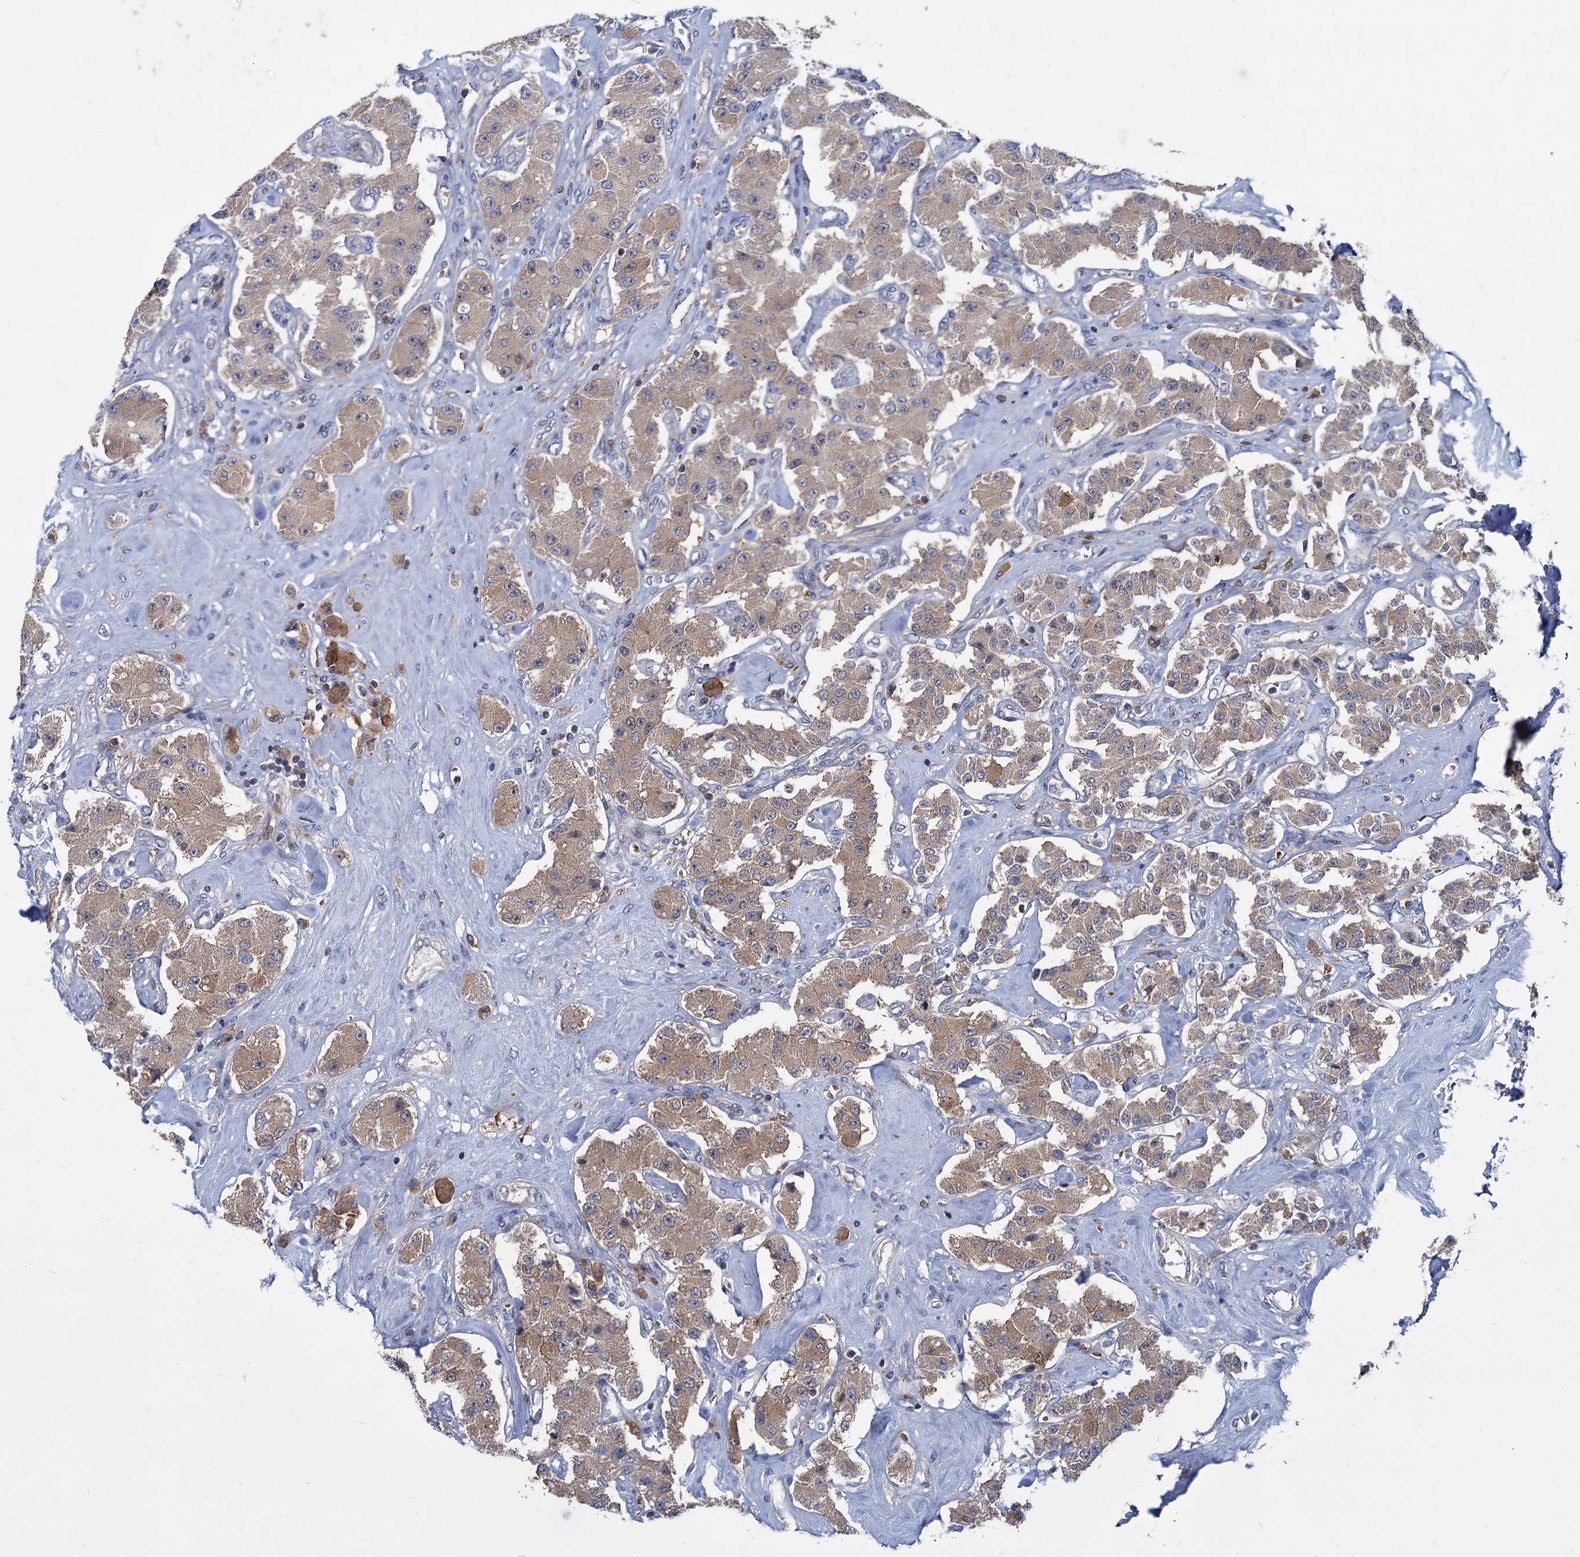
{"staining": {"intensity": "moderate", "quantity": ">75%", "location": "cytoplasmic/membranous"}, "tissue": "carcinoid", "cell_type": "Tumor cells", "image_type": "cancer", "snomed": [{"axis": "morphology", "description": "Carcinoid, malignant, NOS"}, {"axis": "topography", "description": "Pancreas"}], "caption": "Protein expression analysis of carcinoid displays moderate cytoplasmic/membranous staining in about >75% of tumor cells.", "gene": "GCLC", "patient": {"sex": "male", "age": 41}}